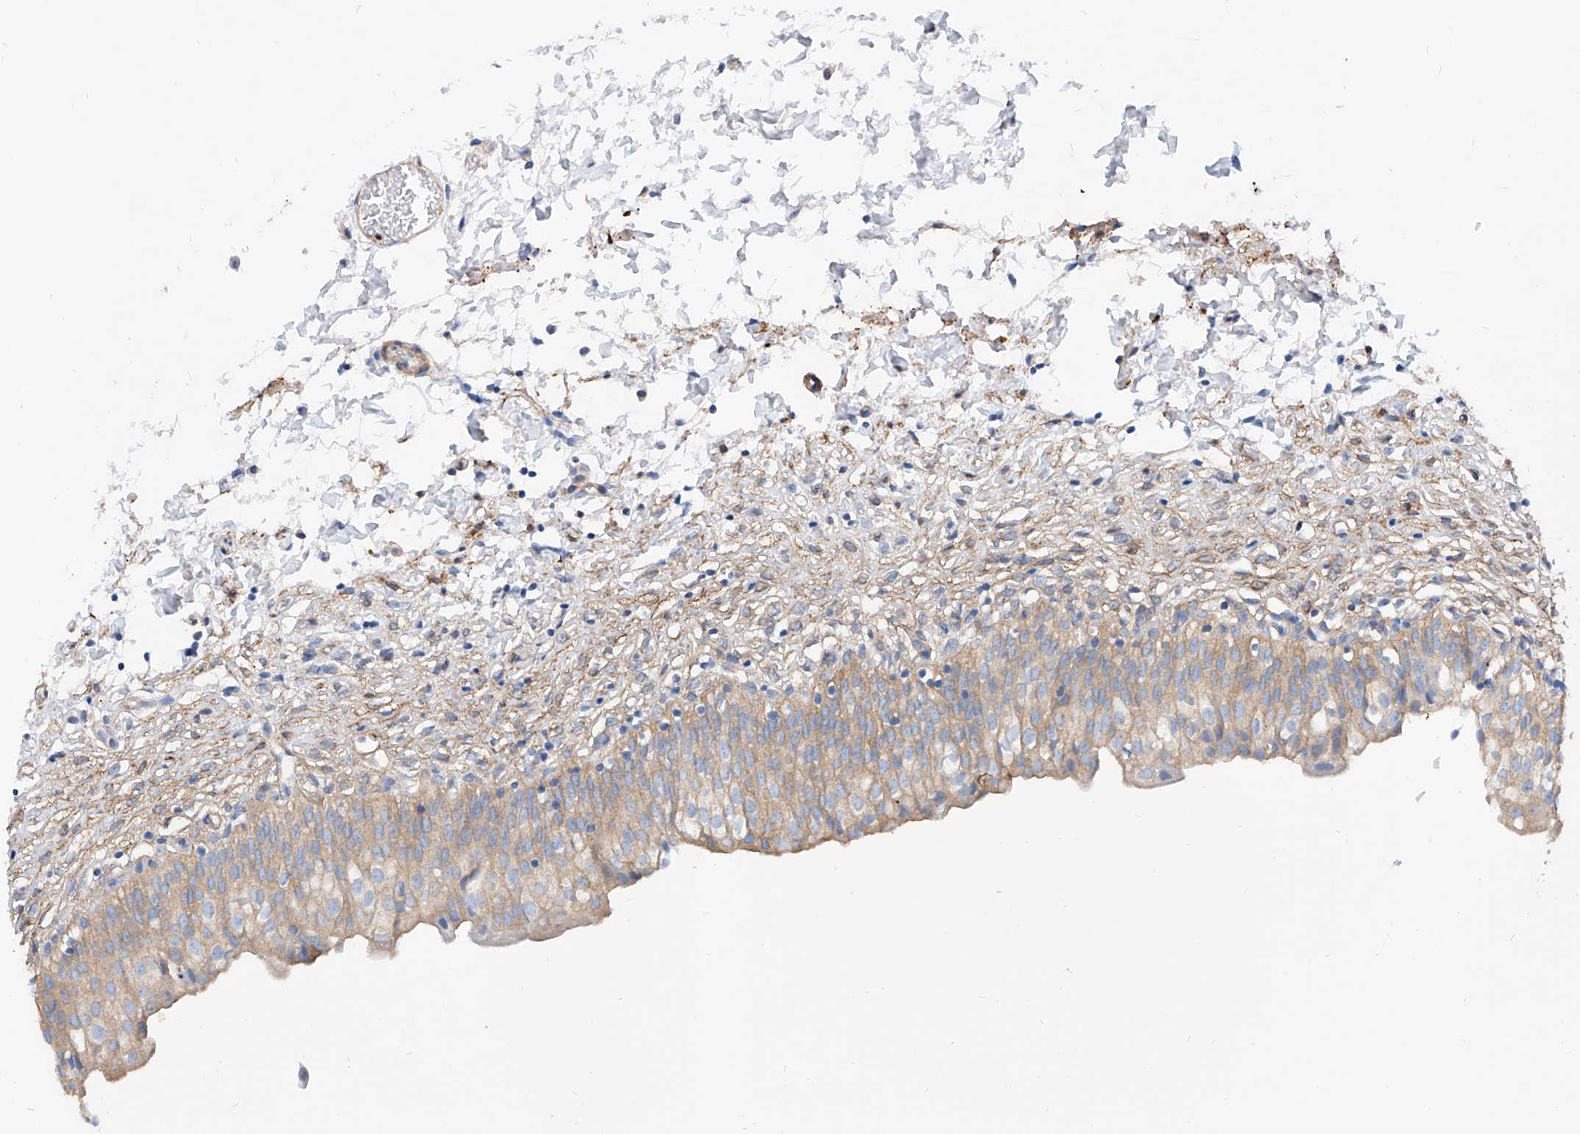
{"staining": {"intensity": "moderate", "quantity": "25%-75%", "location": "cytoplasmic/membranous"}, "tissue": "urinary bladder", "cell_type": "Urothelial cells", "image_type": "normal", "snomed": [{"axis": "morphology", "description": "Normal tissue, NOS"}, {"axis": "topography", "description": "Urinary bladder"}], "caption": "The image exhibits immunohistochemical staining of benign urinary bladder. There is moderate cytoplasmic/membranous staining is seen in about 25%-75% of urothelial cells.", "gene": "TAS2R60", "patient": {"sex": "male", "age": 55}}